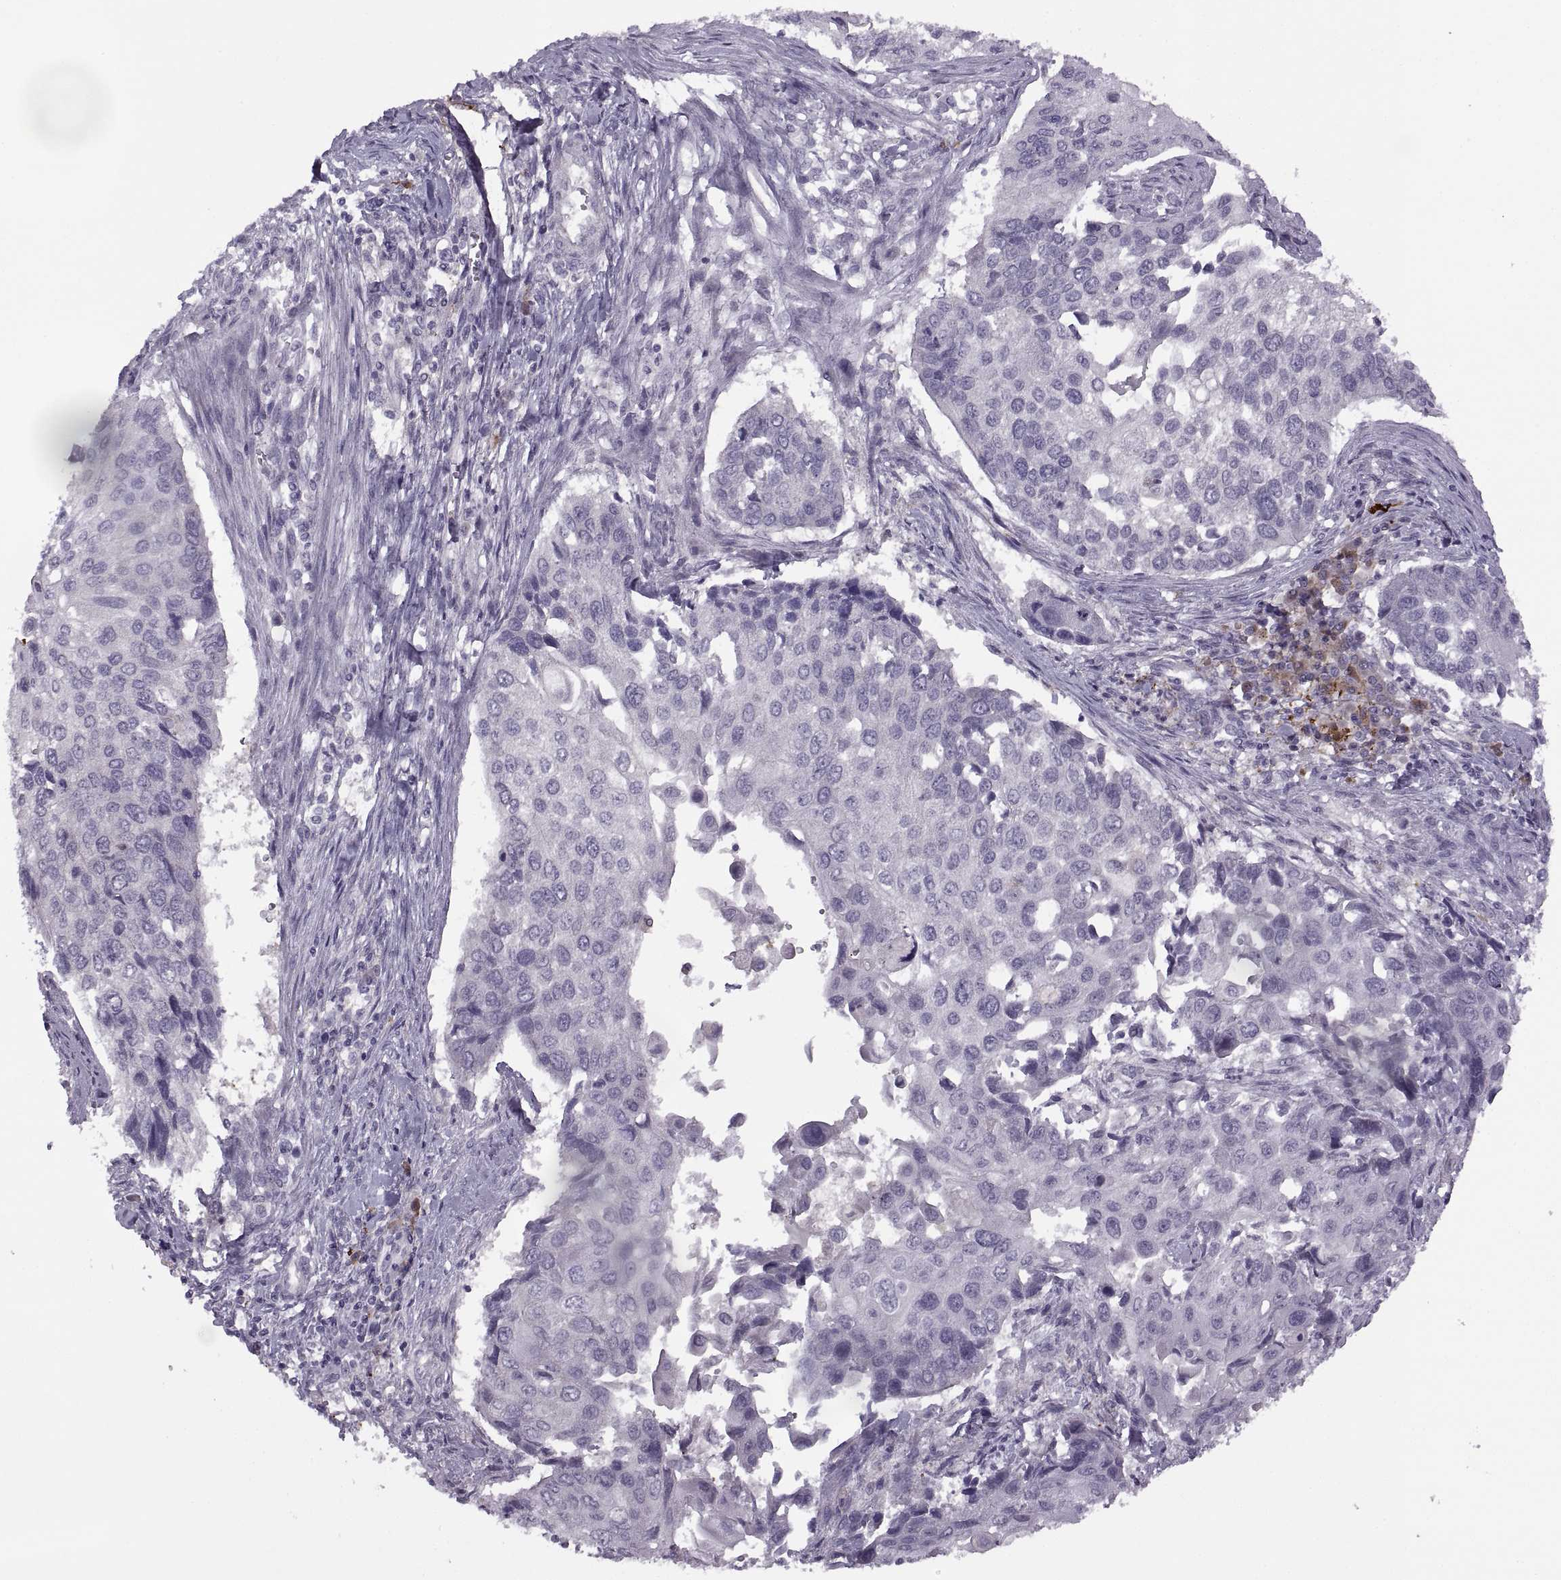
{"staining": {"intensity": "negative", "quantity": "none", "location": "none"}, "tissue": "lung cancer", "cell_type": "Tumor cells", "image_type": "cancer", "snomed": [{"axis": "morphology", "description": "Squamous cell carcinoma, NOS"}, {"axis": "morphology", "description": "Squamous cell carcinoma, metastatic, NOS"}, {"axis": "topography", "description": "Lung"}], "caption": "Human lung cancer (squamous cell carcinoma) stained for a protein using IHC shows no expression in tumor cells.", "gene": "H2AP", "patient": {"sex": "male", "age": 63}}